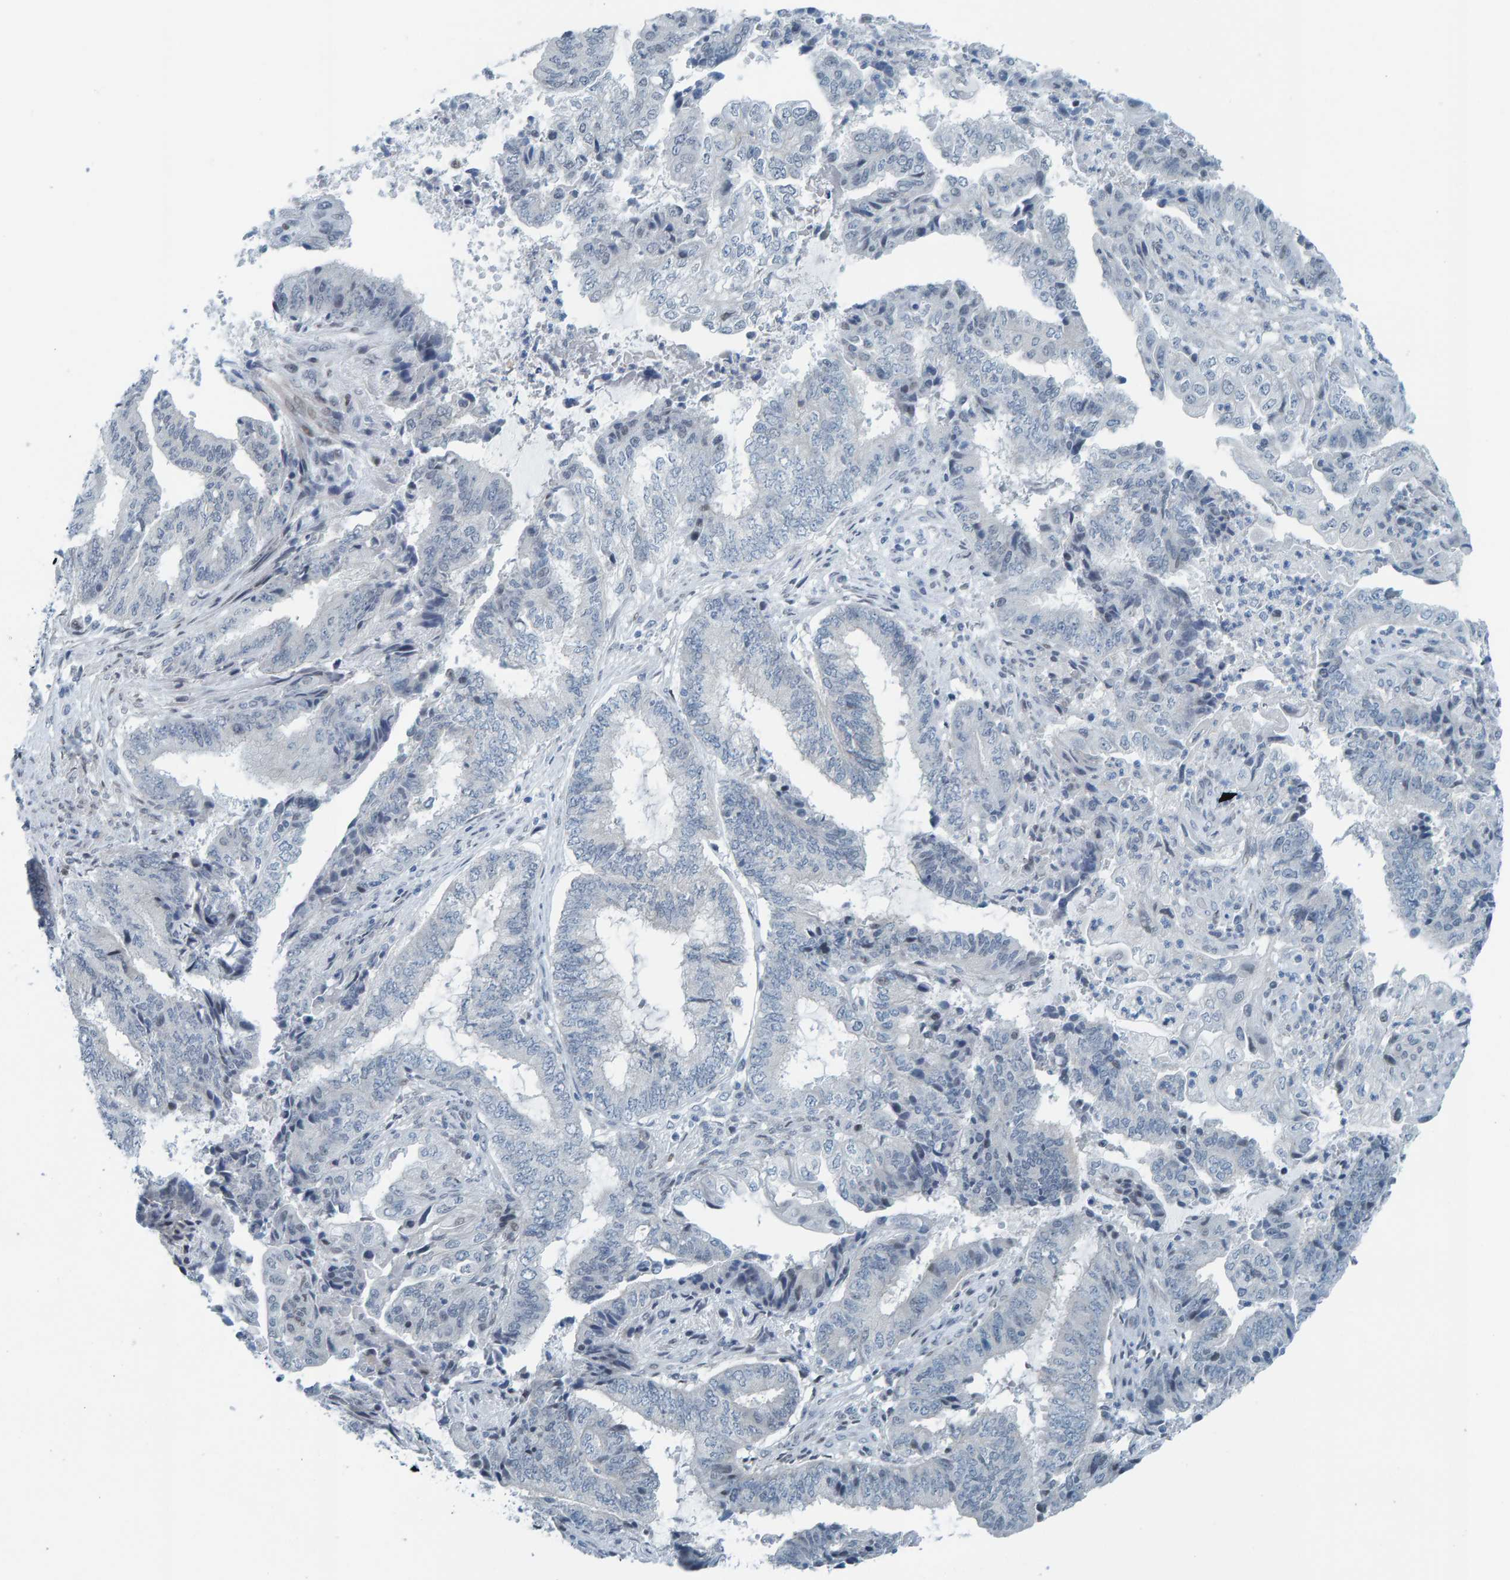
{"staining": {"intensity": "negative", "quantity": "none", "location": "none"}, "tissue": "endometrial cancer", "cell_type": "Tumor cells", "image_type": "cancer", "snomed": [{"axis": "morphology", "description": "Adenocarcinoma, NOS"}, {"axis": "topography", "description": "Endometrium"}], "caption": "Immunohistochemistry histopathology image of adenocarcinoma (endometrial) stained for a protein (brown), which demonstrates no expression in tumor cells.", "gene": "CNP", "patient": {"sex": "female", "age": 51}}